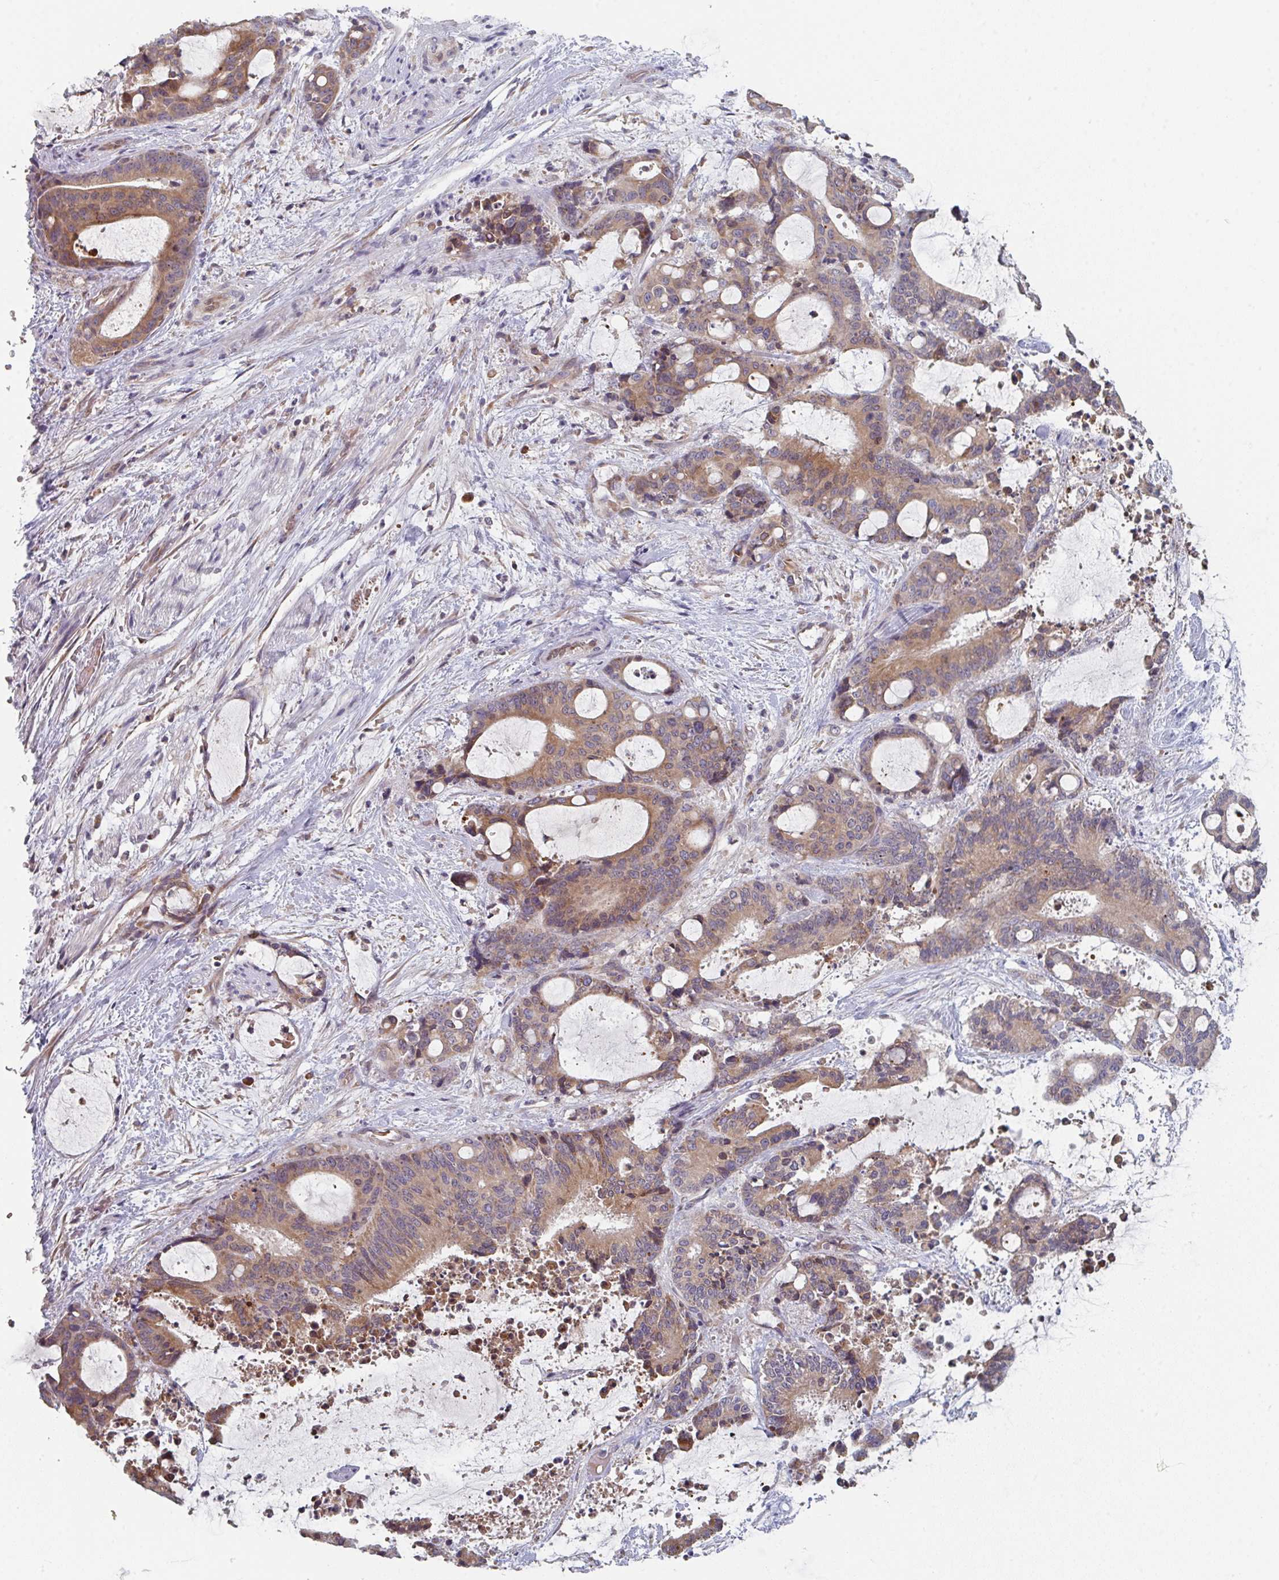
{"staining": {"intensity": "weak", "quantity": ">75%", "location": "cytoplasmic/membranous"}, "tissue": "liver cancer", "cell_type": "Tumor cells", "image_type": "cancer", "snomed": [{"axis": "morphology", "description": "Normal tissue, NOS"}, {"axis": "morphology", "description": "Cholangiocarcinoma"}, {"axis": "topography", "description": "Liver"}, {"axis": "topography", "description": "Peripheral nerve tissue"}], "caption": "This photomicrograph exhibits liver cancer stained with immunohistochemistry (IHC) to label a protein in brown. The cytoplasmic/membranous of tumor cells show weak positivity for the protein. Nuclei are counter-stained blue.", "gene": "ELOVL1", "patient": {"sex": "female", "age": 73}}